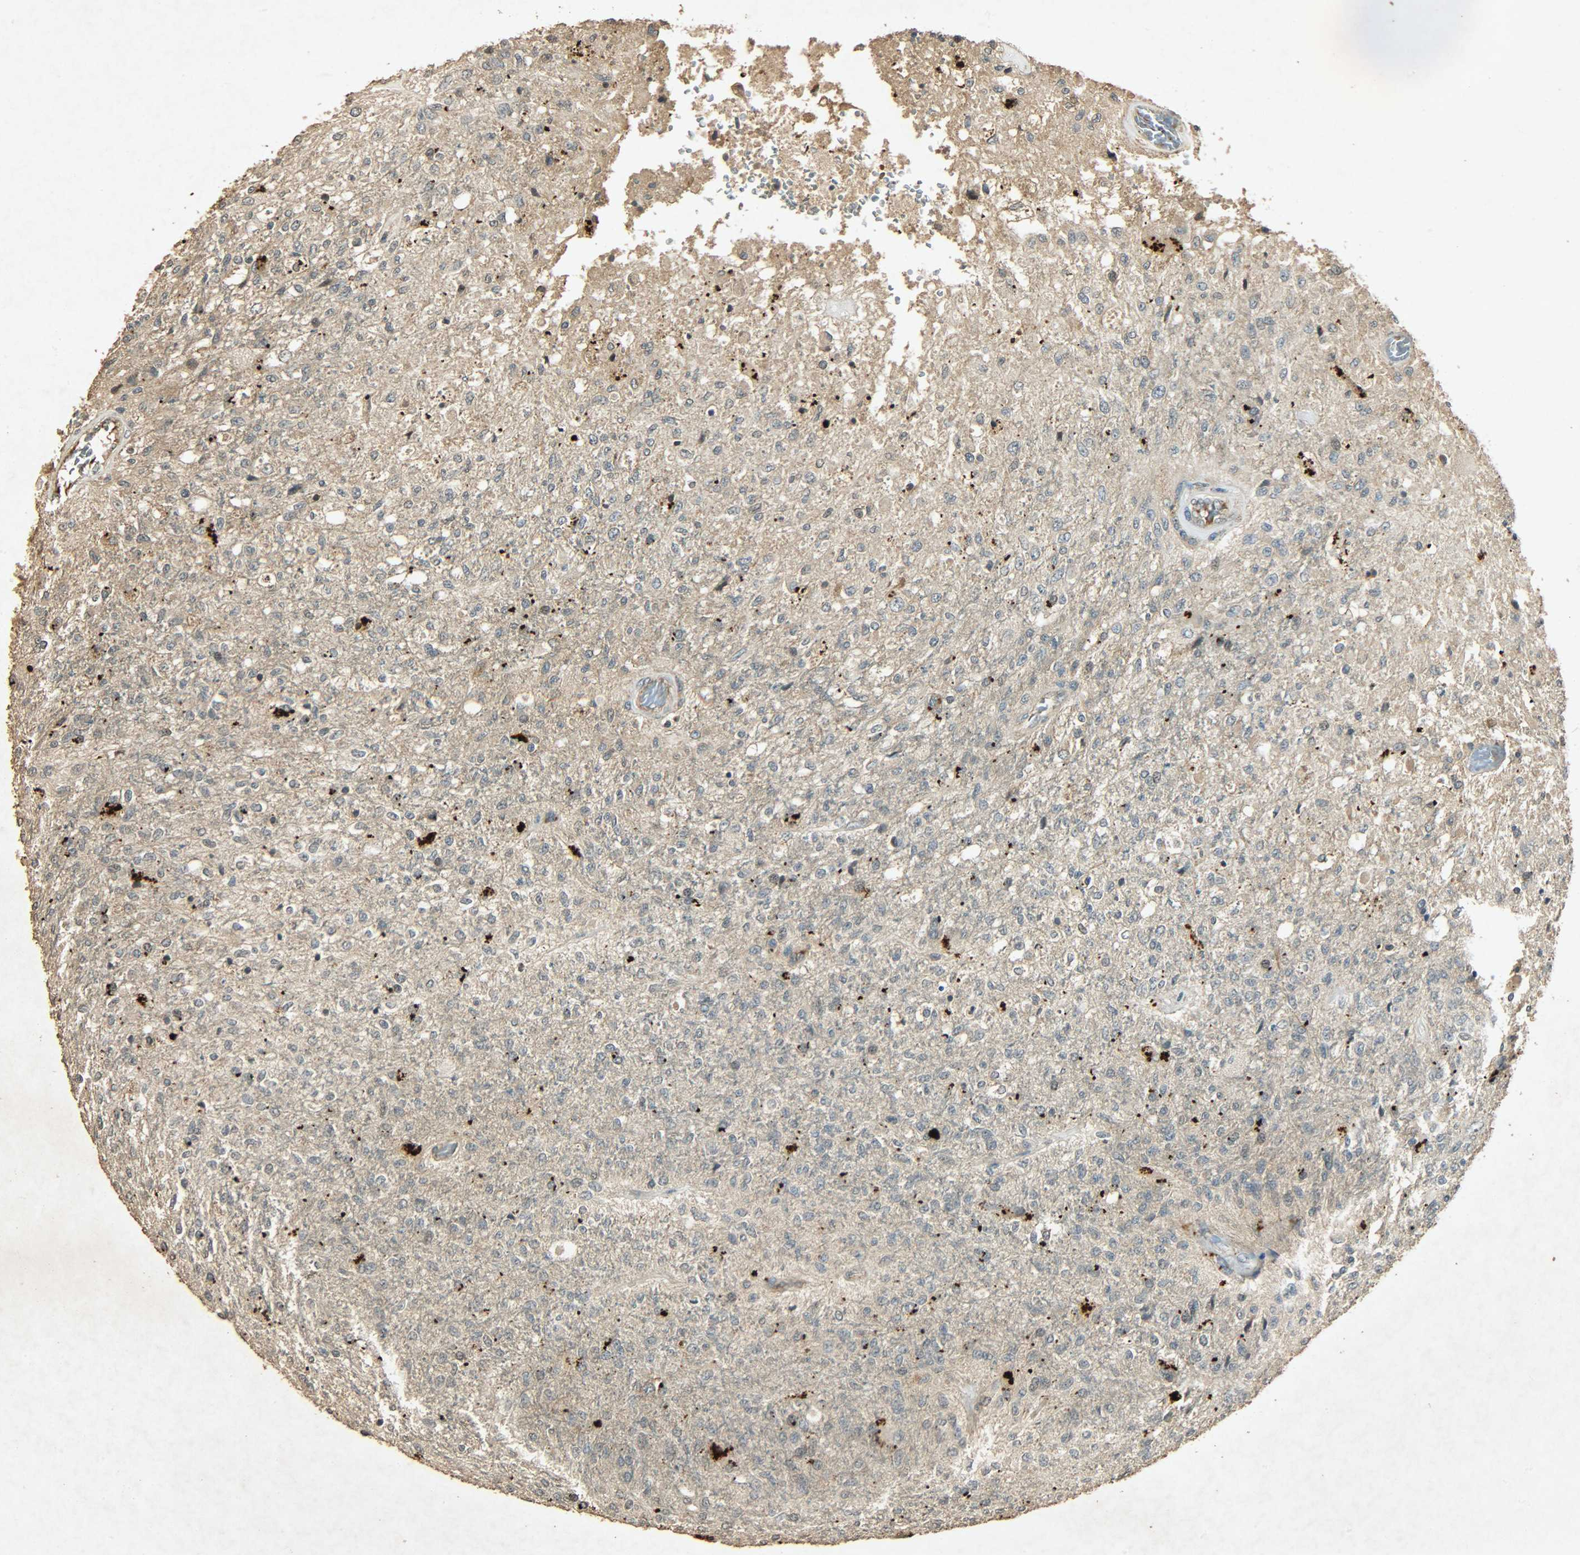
{"staining": {"intensity": "weak", "quantity": ">75%", "location": "cytoplasmic/membranous"}, "tissue": "glioma", "cell_type": "Tumor cells", "image_type": "cancer", "snomed": [{"axis": "morphology", "description": "Normal tissue, NOS"}, {"axis": "morphology", "description": "Glioma, malignant, High grade"}, {"axis": "topography", "description": "Cerebral cortex"}], "caption": "Immunohistochemical staining of glioma demonstrates weak cytoplasmic/membranous protein expression in approximately >75% of tumor cells. Nuclei are stained in blue.", "gene": "ATP2B1", "patient": {"sex": "male", "age": 77}}